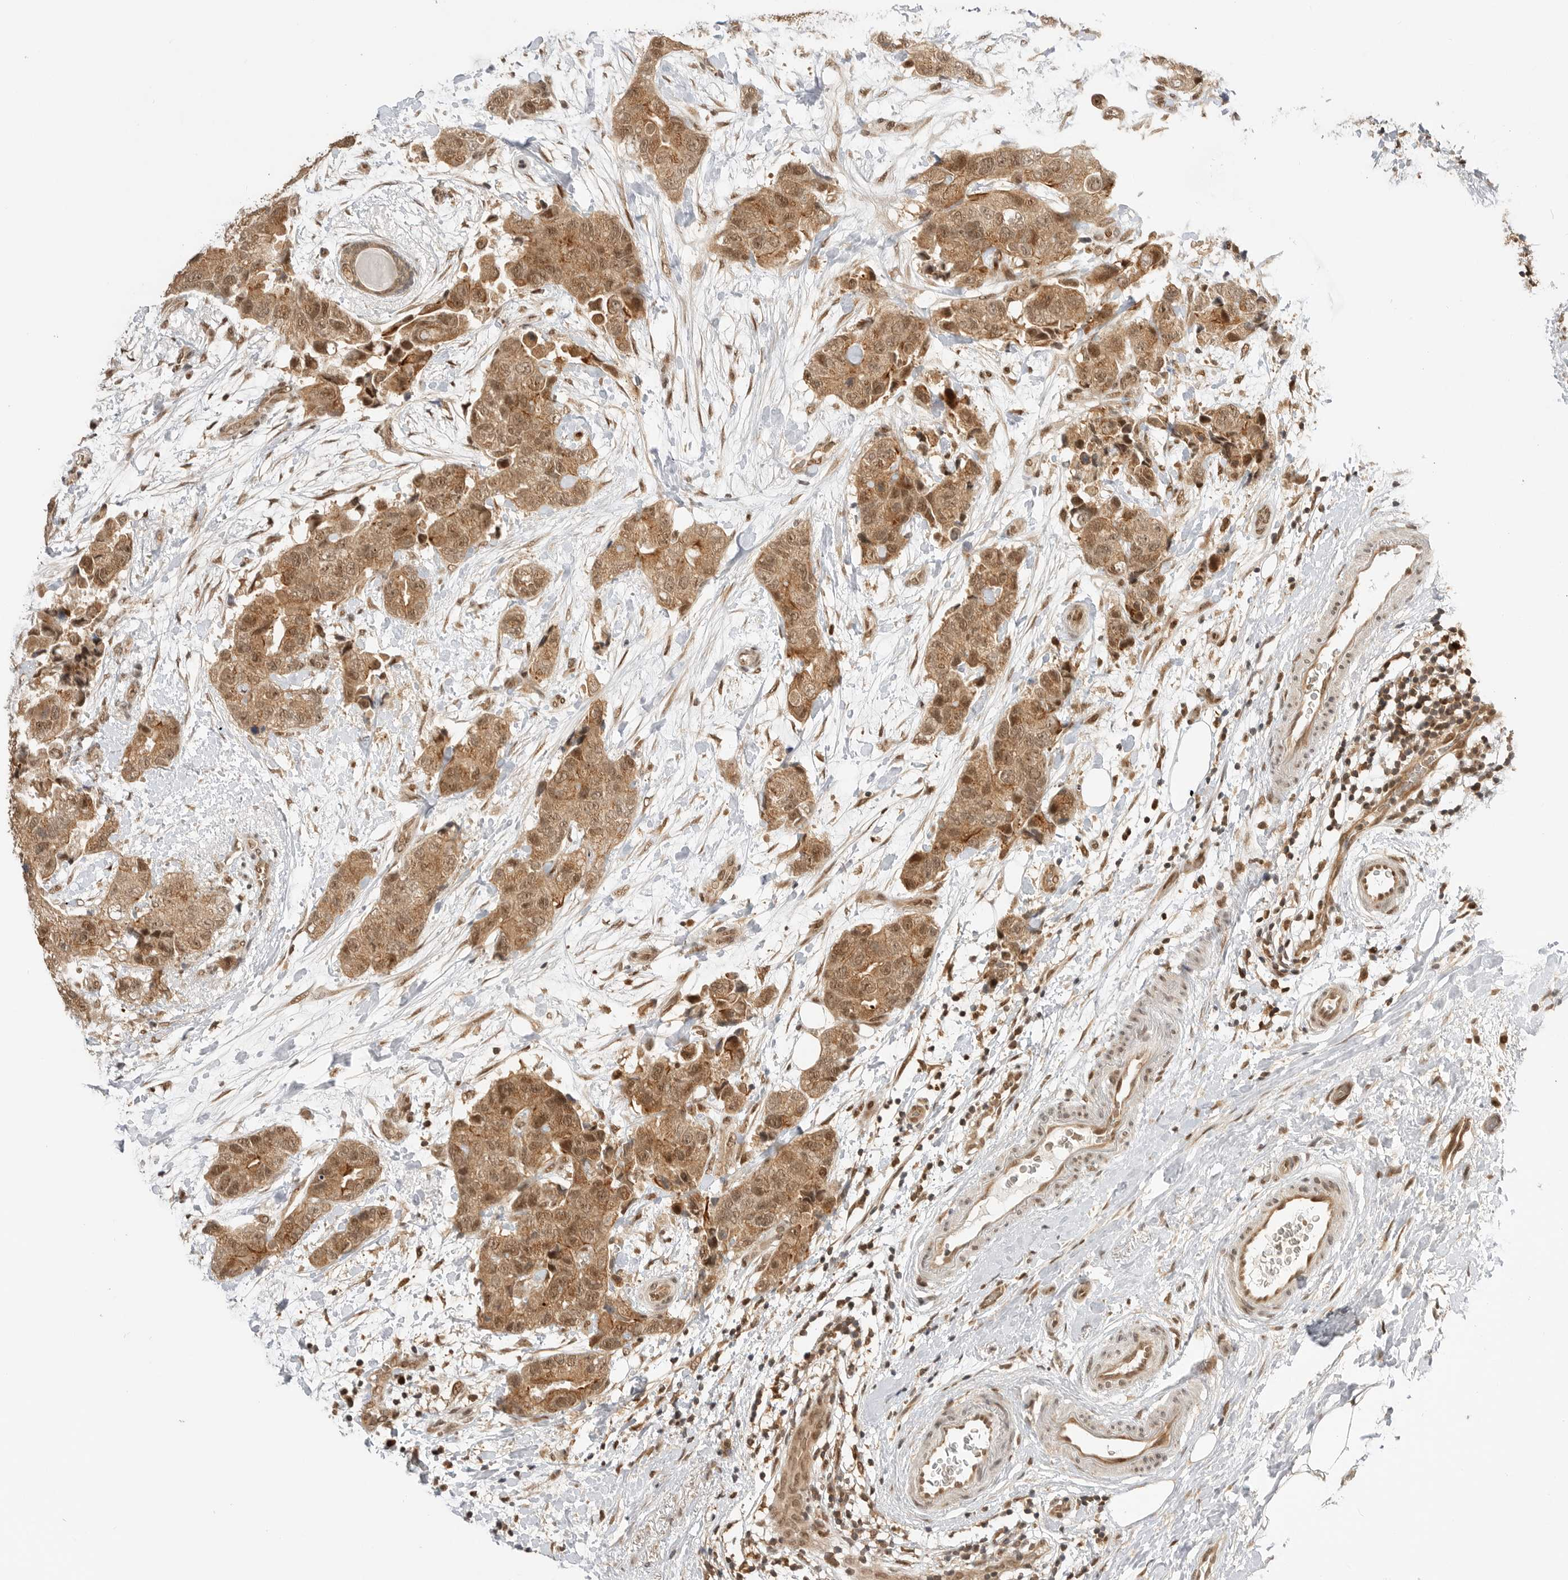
{"staining": {"intensity": "moderate", "quantity": ">75%", "location": "cytoplasmic/membranous,nuclear"}, "tissue": "breast cancer", "cell_type": "Tumor cells", "image_type": "cancer", "snomed": [{"axis": "morphology", "description": "Duct carcinoma"}, {"axis": "topography", "description": "Breast"}], "caption": "A micrograph of human invasive ductal carcinoma (breast) stained for a protein demonstrates moderate cytoplasmic/membranous and nuclear brown staining in tumor cells.", "gene": "ALKAL1", "patient": {"sex": "female", "age": 62}}